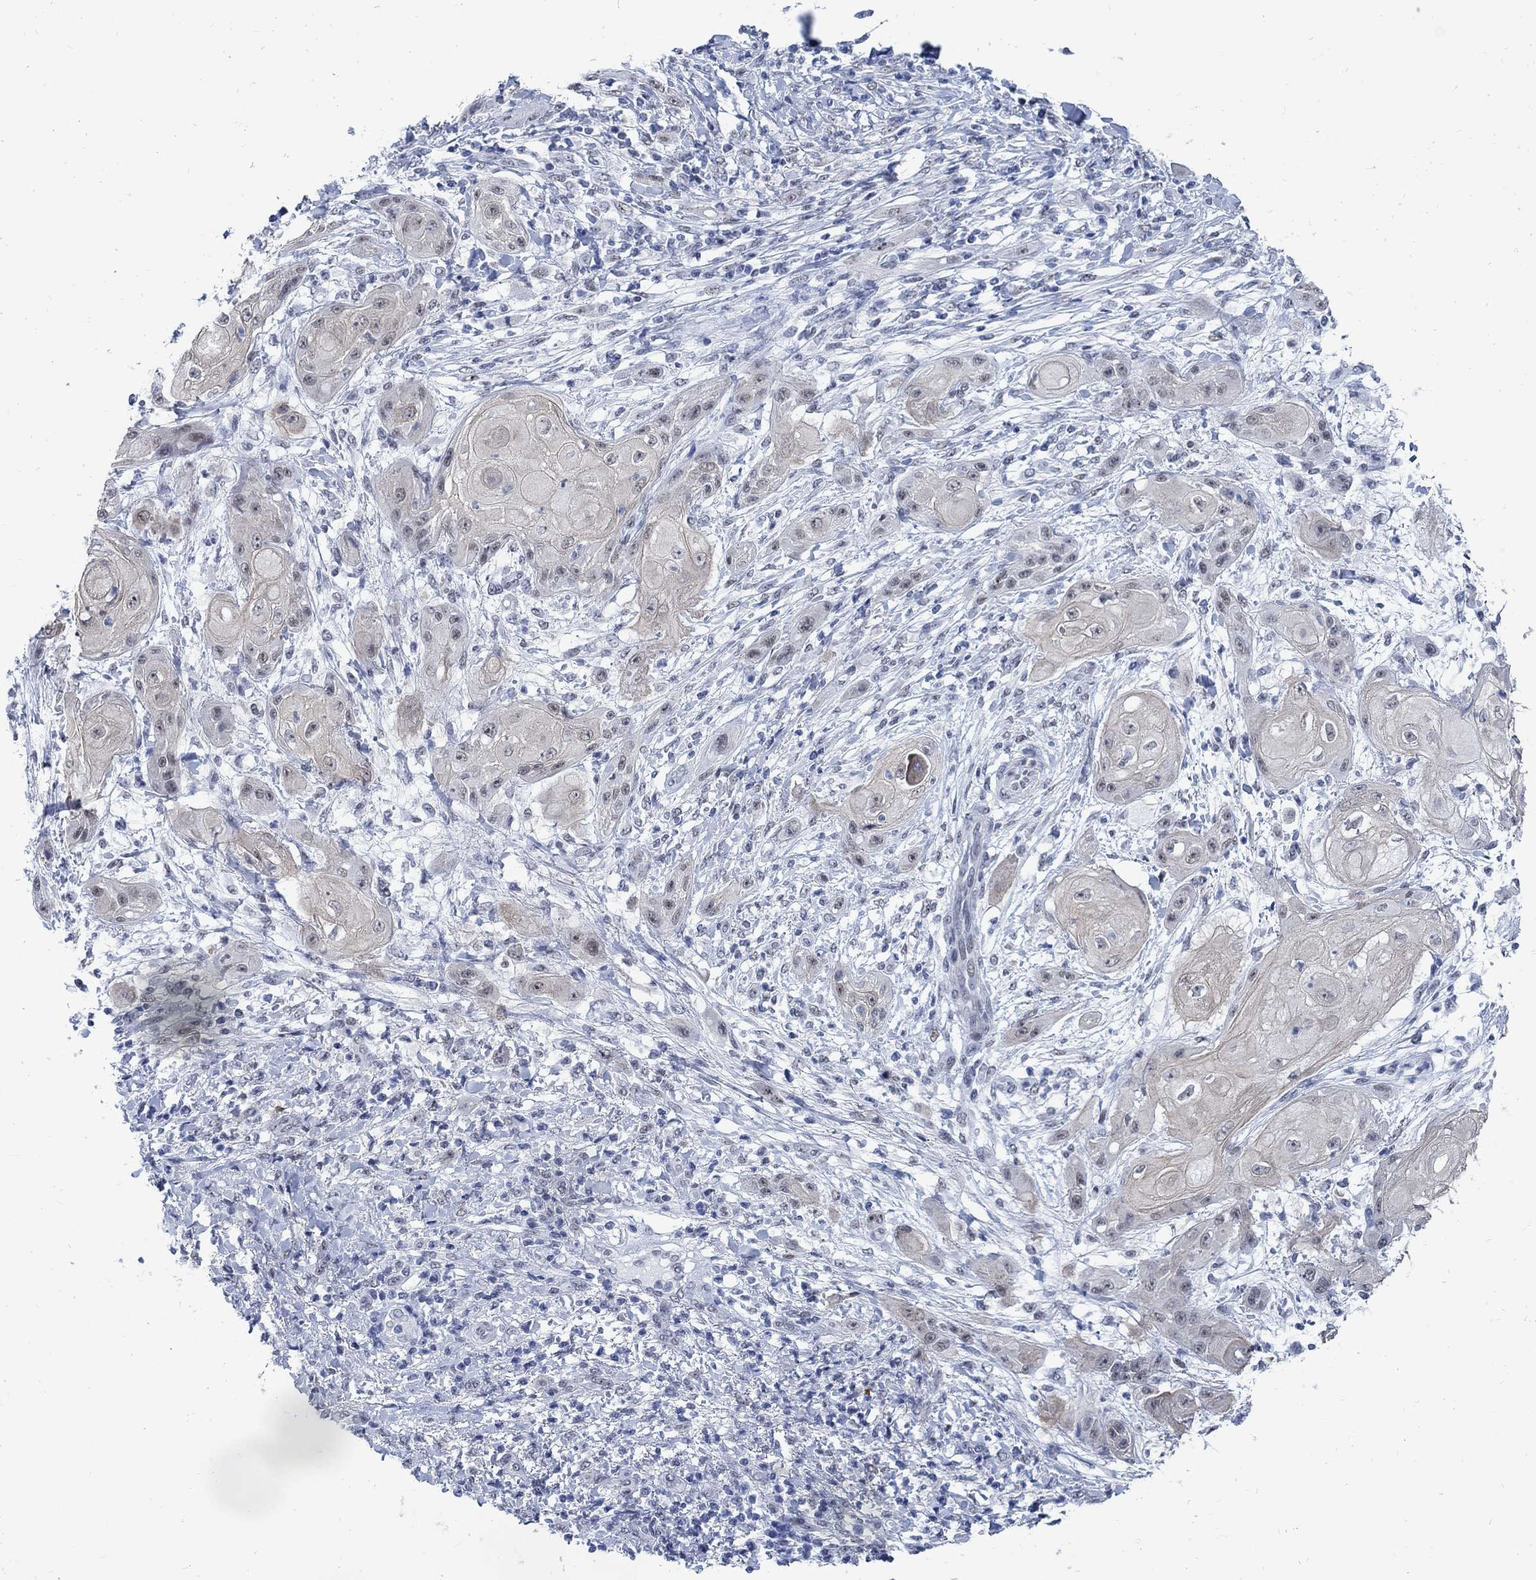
{"staining": {"intensity": "weak", "quantity": ">75%", "location": "cytoplasmic/membranous"}, "tissue": "skin cancer", "cell_type": "Tumor cells", "image_type": "cancer", "snomed": [{"axis": "morphology", "description": "Squamous cell carcinoma, NOS"}, {"axis": "topography", "description": "Skin"}], "caption": "A low amount of weak cytoplasmic/membranous staining is seen in approximately >75% of tumor cells in squamous cell carcinoma (skin) tissue.", "gene": "DLK1", "patient": {"sex": "male", "age": 62}}